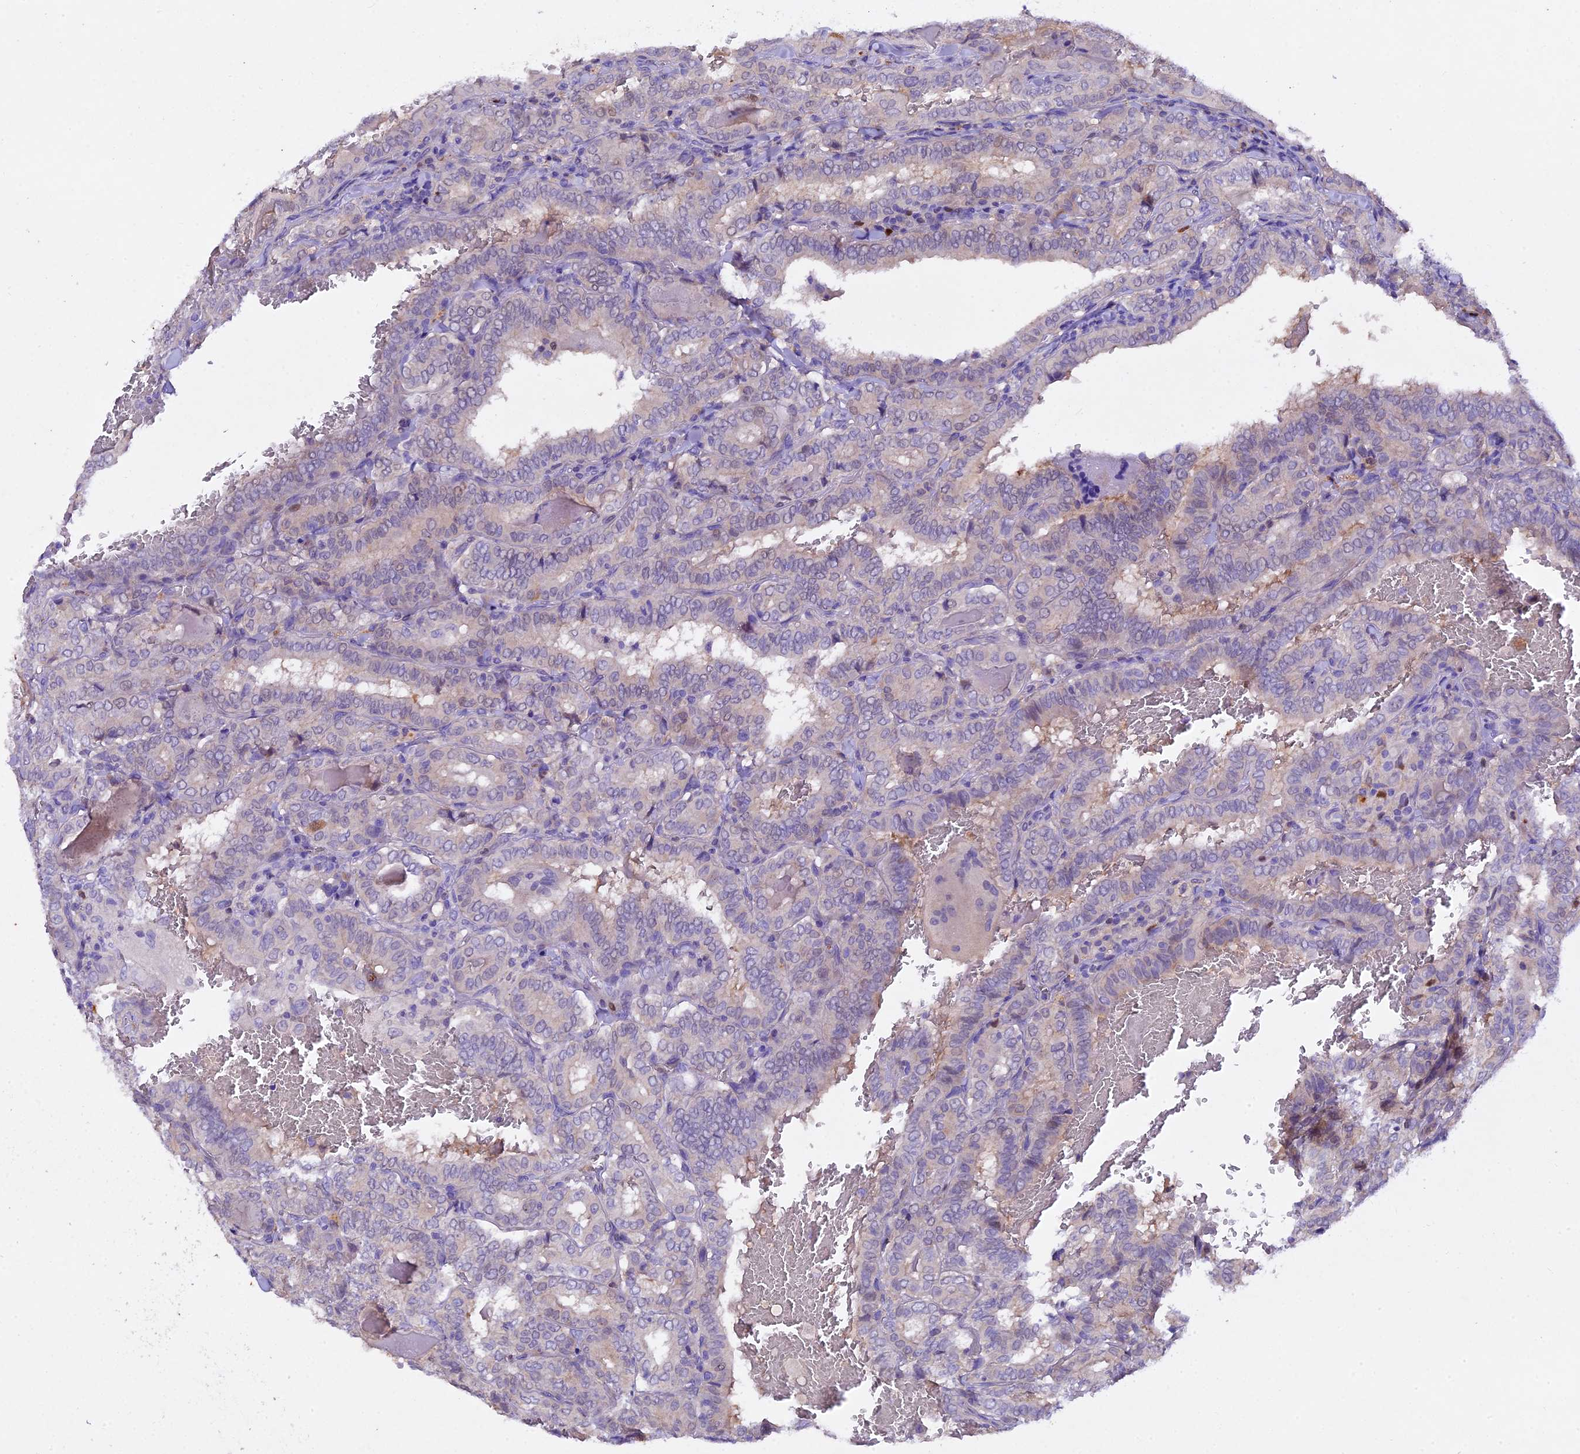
{"staining": {"intensity": "negative", "quantity": "none", "location": "none"}, "tissue": "thyroid cancer", "cell_type": "Tumor cells", "image_type": "cancer", "snomed": [{"axis": "morphology", "description": "Papillary adenocarcinoma, NOS"}, {"axis": "topography", "description": "Thyroid gland"}], "caption": "This is an immunohistochemistry (IHC) photomicrograph of human thyroid papillary adenocarcinoma. There is no positivity in tumor cells.", "gene": "TGDS", "patient": {"sex": "female", "age": 72}}